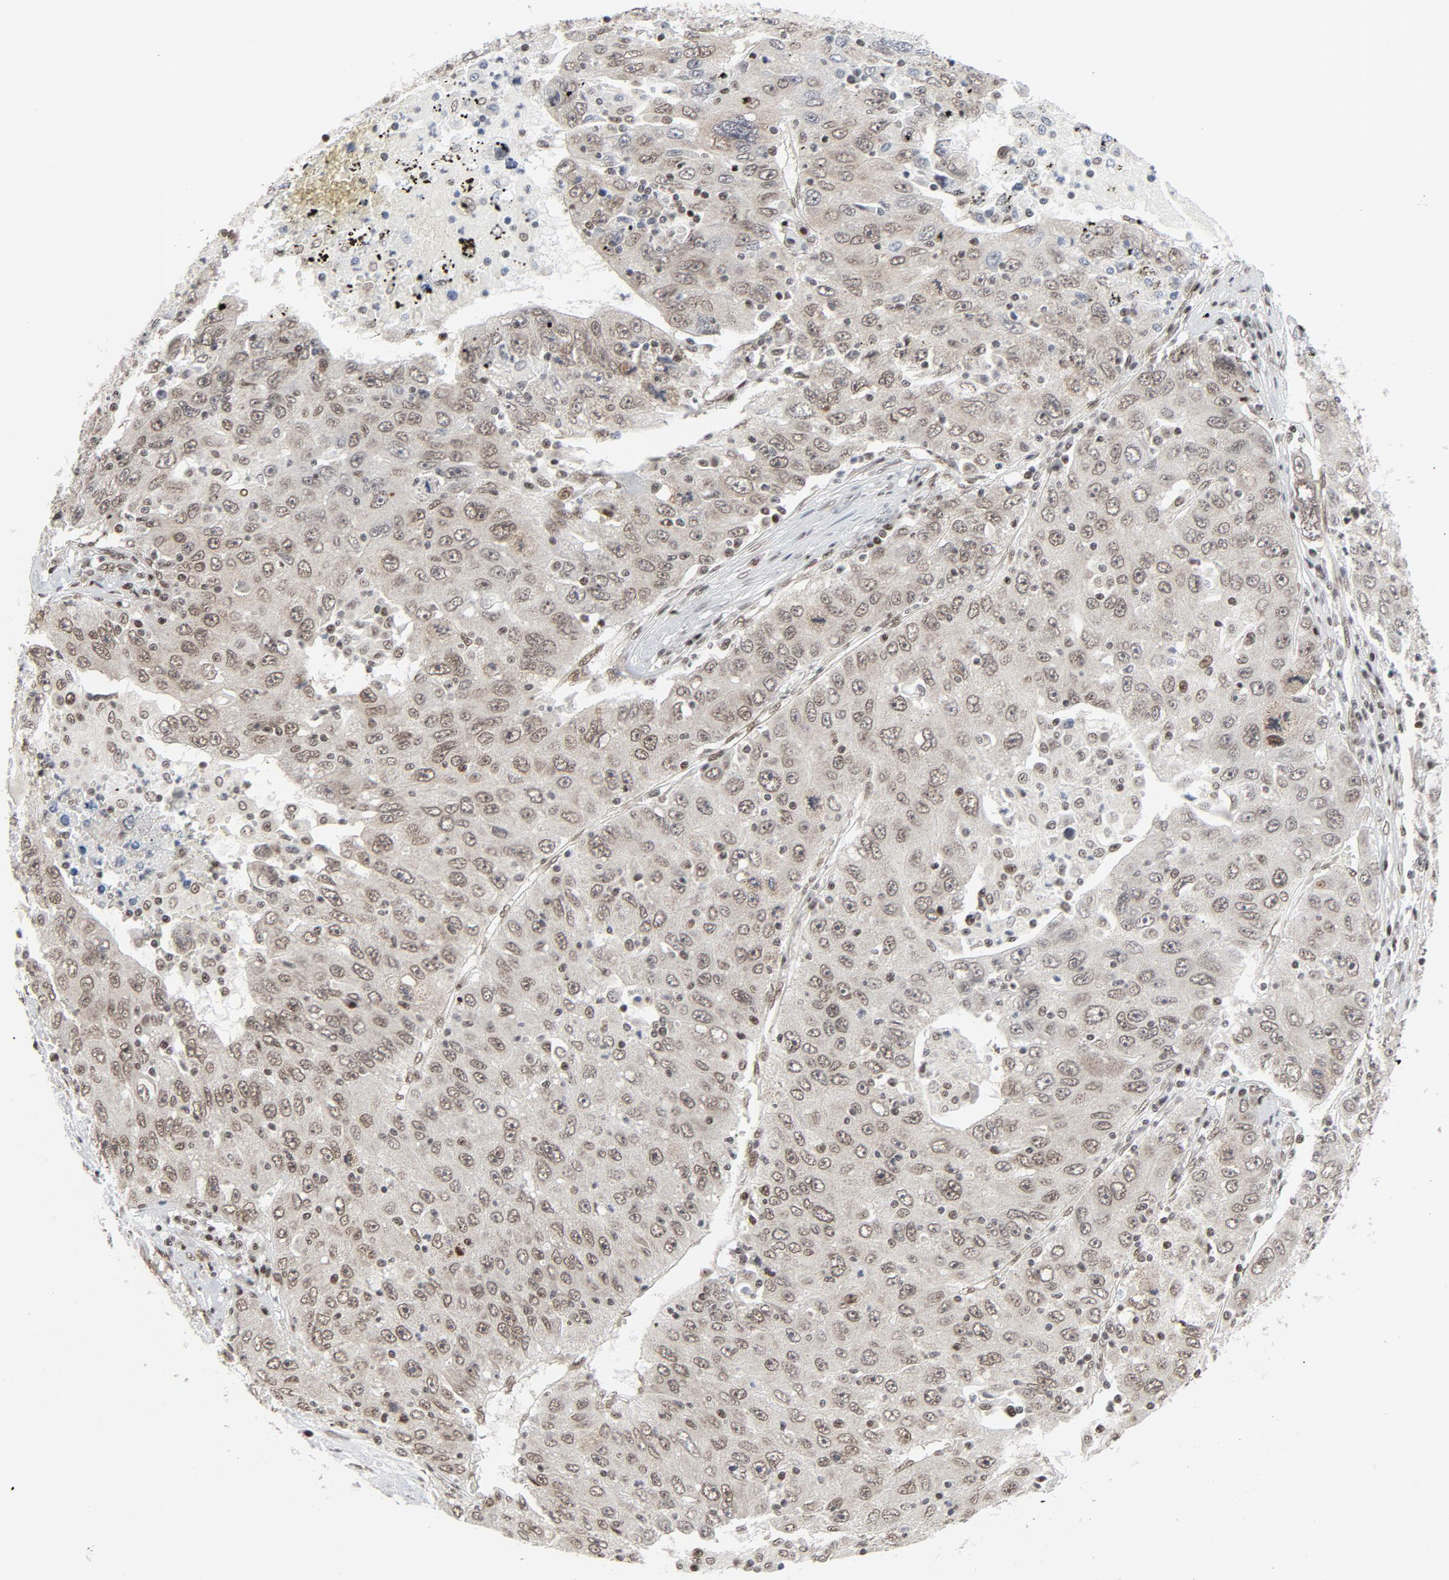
{"staining": {"intensity": "moderate", "quantity": ">75%", "location": "nuclear"}, "tissue": "liver cancer", "cell_type": "Tumor cells", "image_type": "cancer", "snomed": [{"axis": "morphology", "description": "Carcinoma, Hepatocellular, NOS"}, {"axis": "topography", "description": "Liver"}], "caption": "Liver hepatocellular carcinoma stained for a protein (brown) shows moderate nuclear positive staining in approximately >75% of tumor cells.", "gene": "ERCC1", "patient": {"sex": "male", "age": 49}}